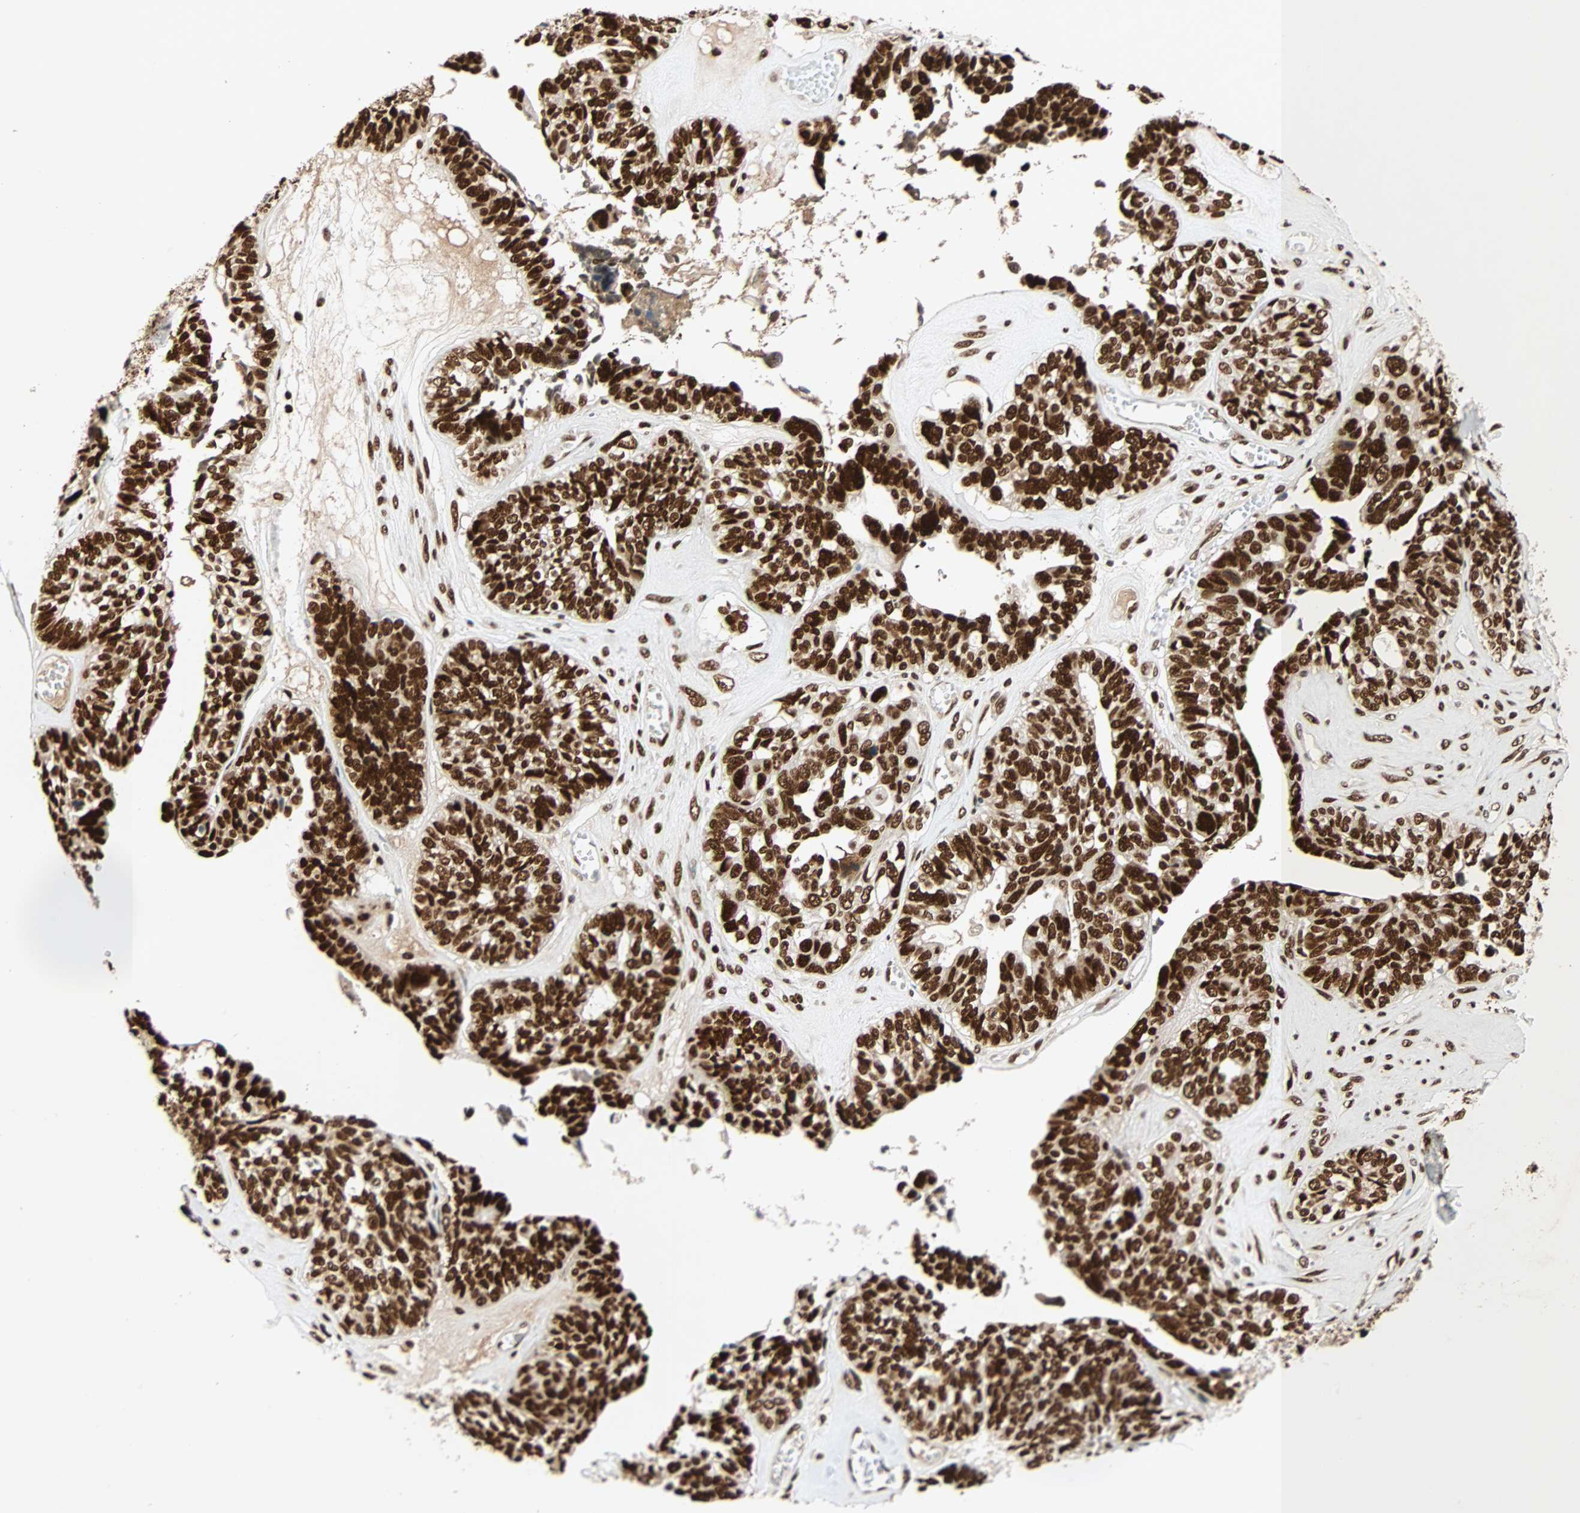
{"staining": {"intensity": "strong", "quantity": ">75%", "location": "nuclear"}, "tissue": "ovarian cancer", "cell_type": "Tumor cells", "image_type": "cancer", "snomed": [{"axis": "morphology", "description": "Cystadenocarcinoma, serous, NOS"}, {"axis": "topography", "description": "Ovary"}], "caption": "IHC photomicrograph of neoplastic tissue: ovarian cancer (serous cystadenocarcinoma) stained using immunohistochemistry reveals high levels of strong protein expression localized specifically in the nuclear of tumor cells, appearing as a nuclear brown color.", "gene": "CDK12", "patient": {"sex": "female", "age": 79}}